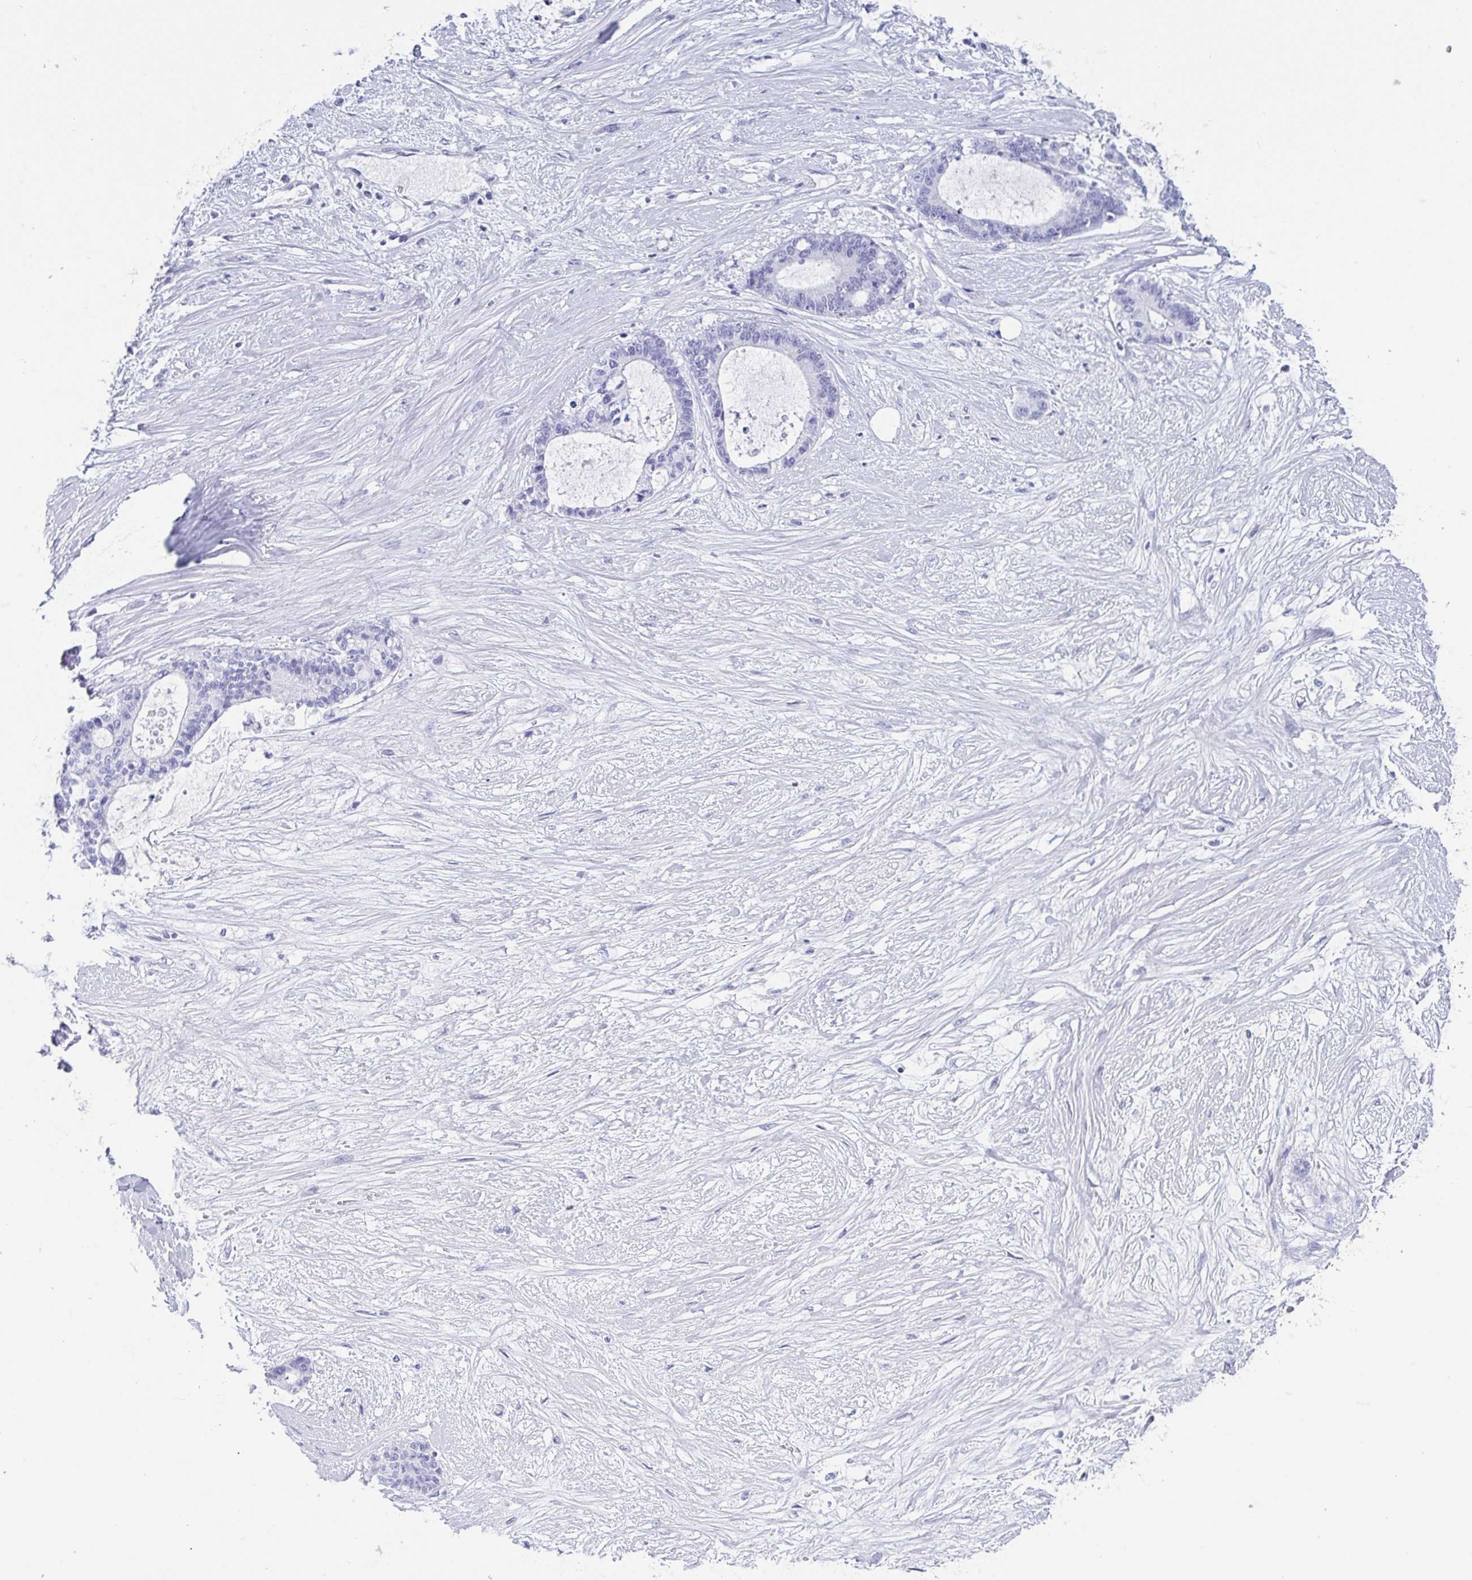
{"staining": {"intensity": "negative", "quantity": "none", "location": "none"}, "tissue": "liver cancer", "cell_type": "Tumor cells", "image_type": "cancer", "snomed": [{"axis": "morphology", "description": "Normal tissue, NOS"}, {"axis": "morphology", "description": "Cholangiocarcinoma"}, {"axis": "topography", "description": "Liver"}, {"axis": "topography", "description": "Peripheral nerve tissue"}], "caption": "A high-resolution micrograph shows immunohistochemistry (IHC) staining of liver cancer (cholangiocarcinoma), which demonstrates no significant staining in tumor cells.", "gene": "SCGN", "patient": {"sex": "female", "age": 73}}